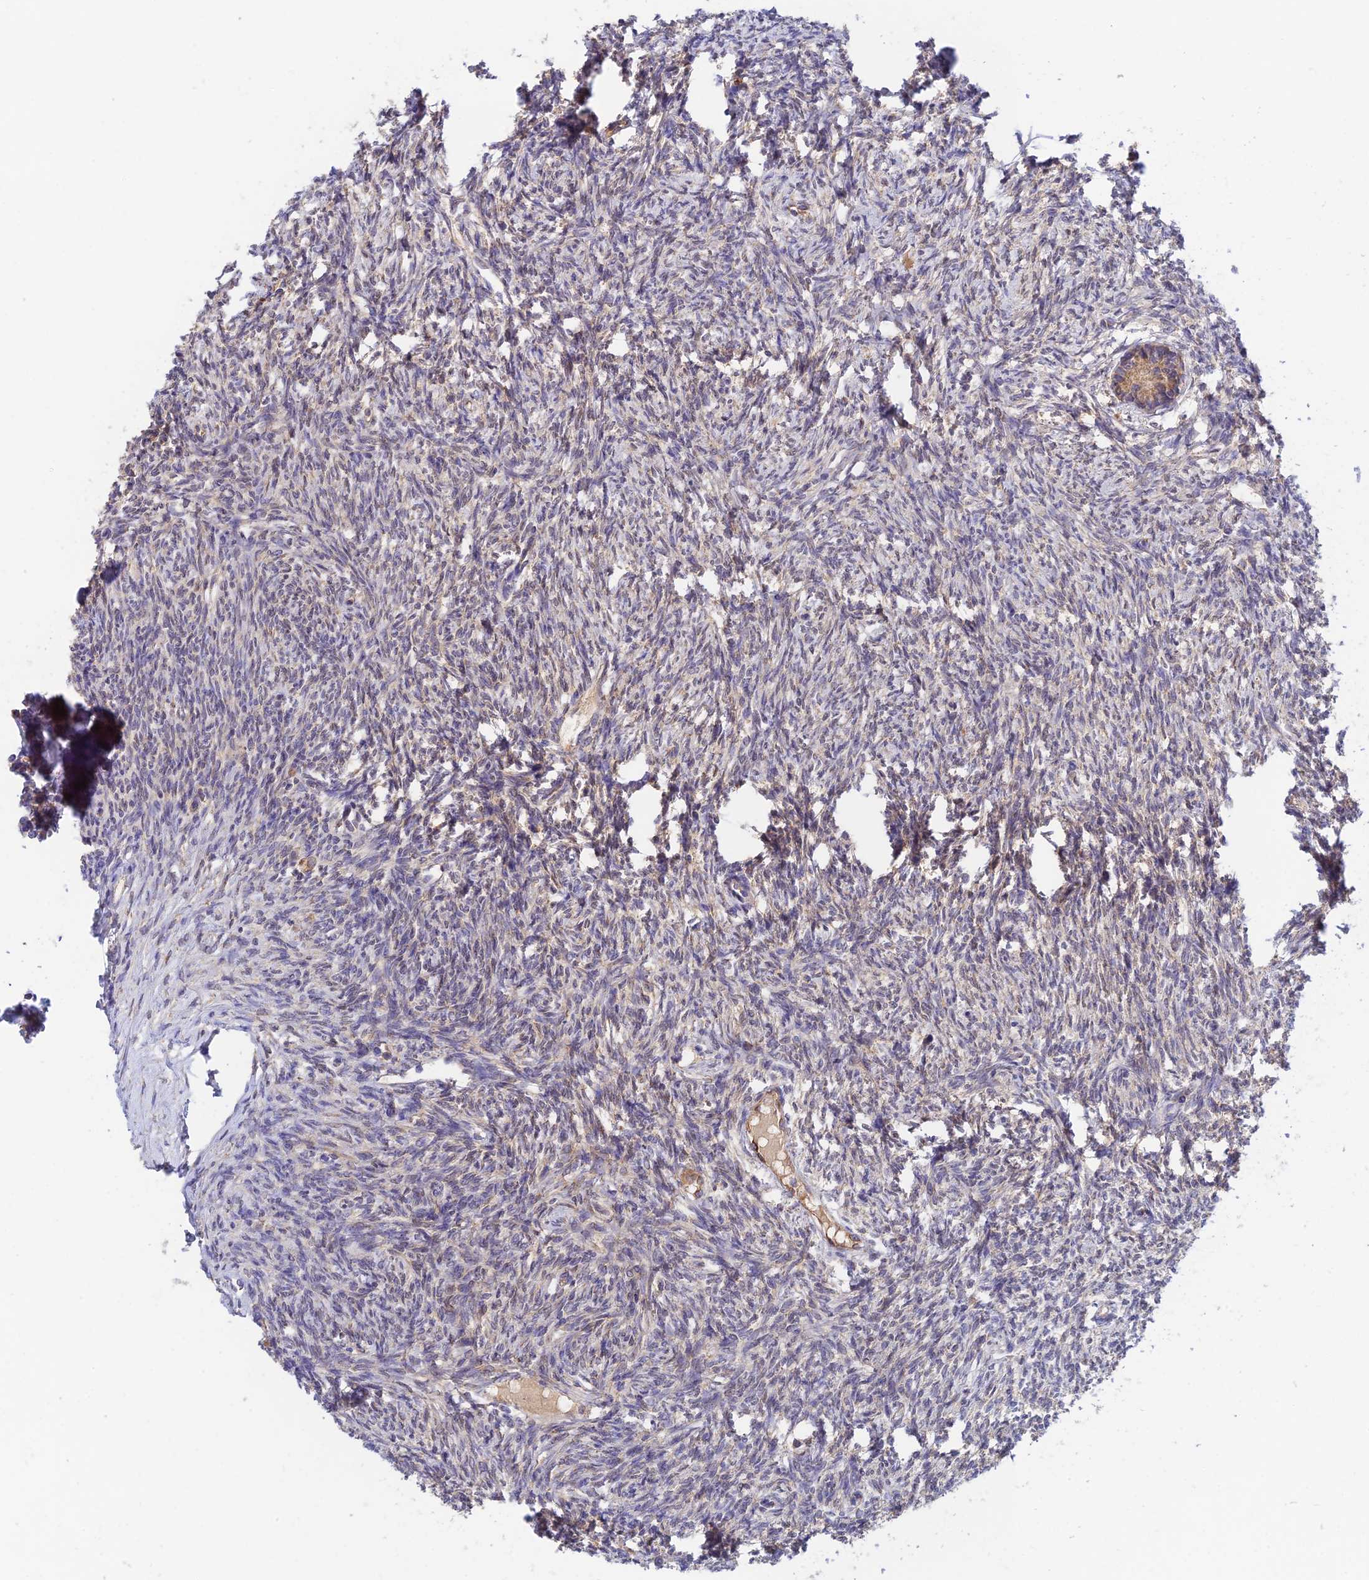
{"staining": {"intensity": "weak", "quantity": ">75%", "location": "cytoplasmic/membranous"}, "tissue": "ovary", "cell_type": "Follicle cells", "image_type": "normal", "snomed": [{"axis": "morphology", "description": "Normal tissue, NOS"}, {"axis": "morphology", "description": "Cyst, NOS"}, {"axis": "topography", "description": "Ovary"}], "caption": "This micrograph exhibits immunohistochemistry staining of unremarkable ovary, with low weak cytoplasmic/membranous staining in about >75% of follicle cells.", "gene": "RANBP6", "patient": {"sex": "female", "age": 33}}